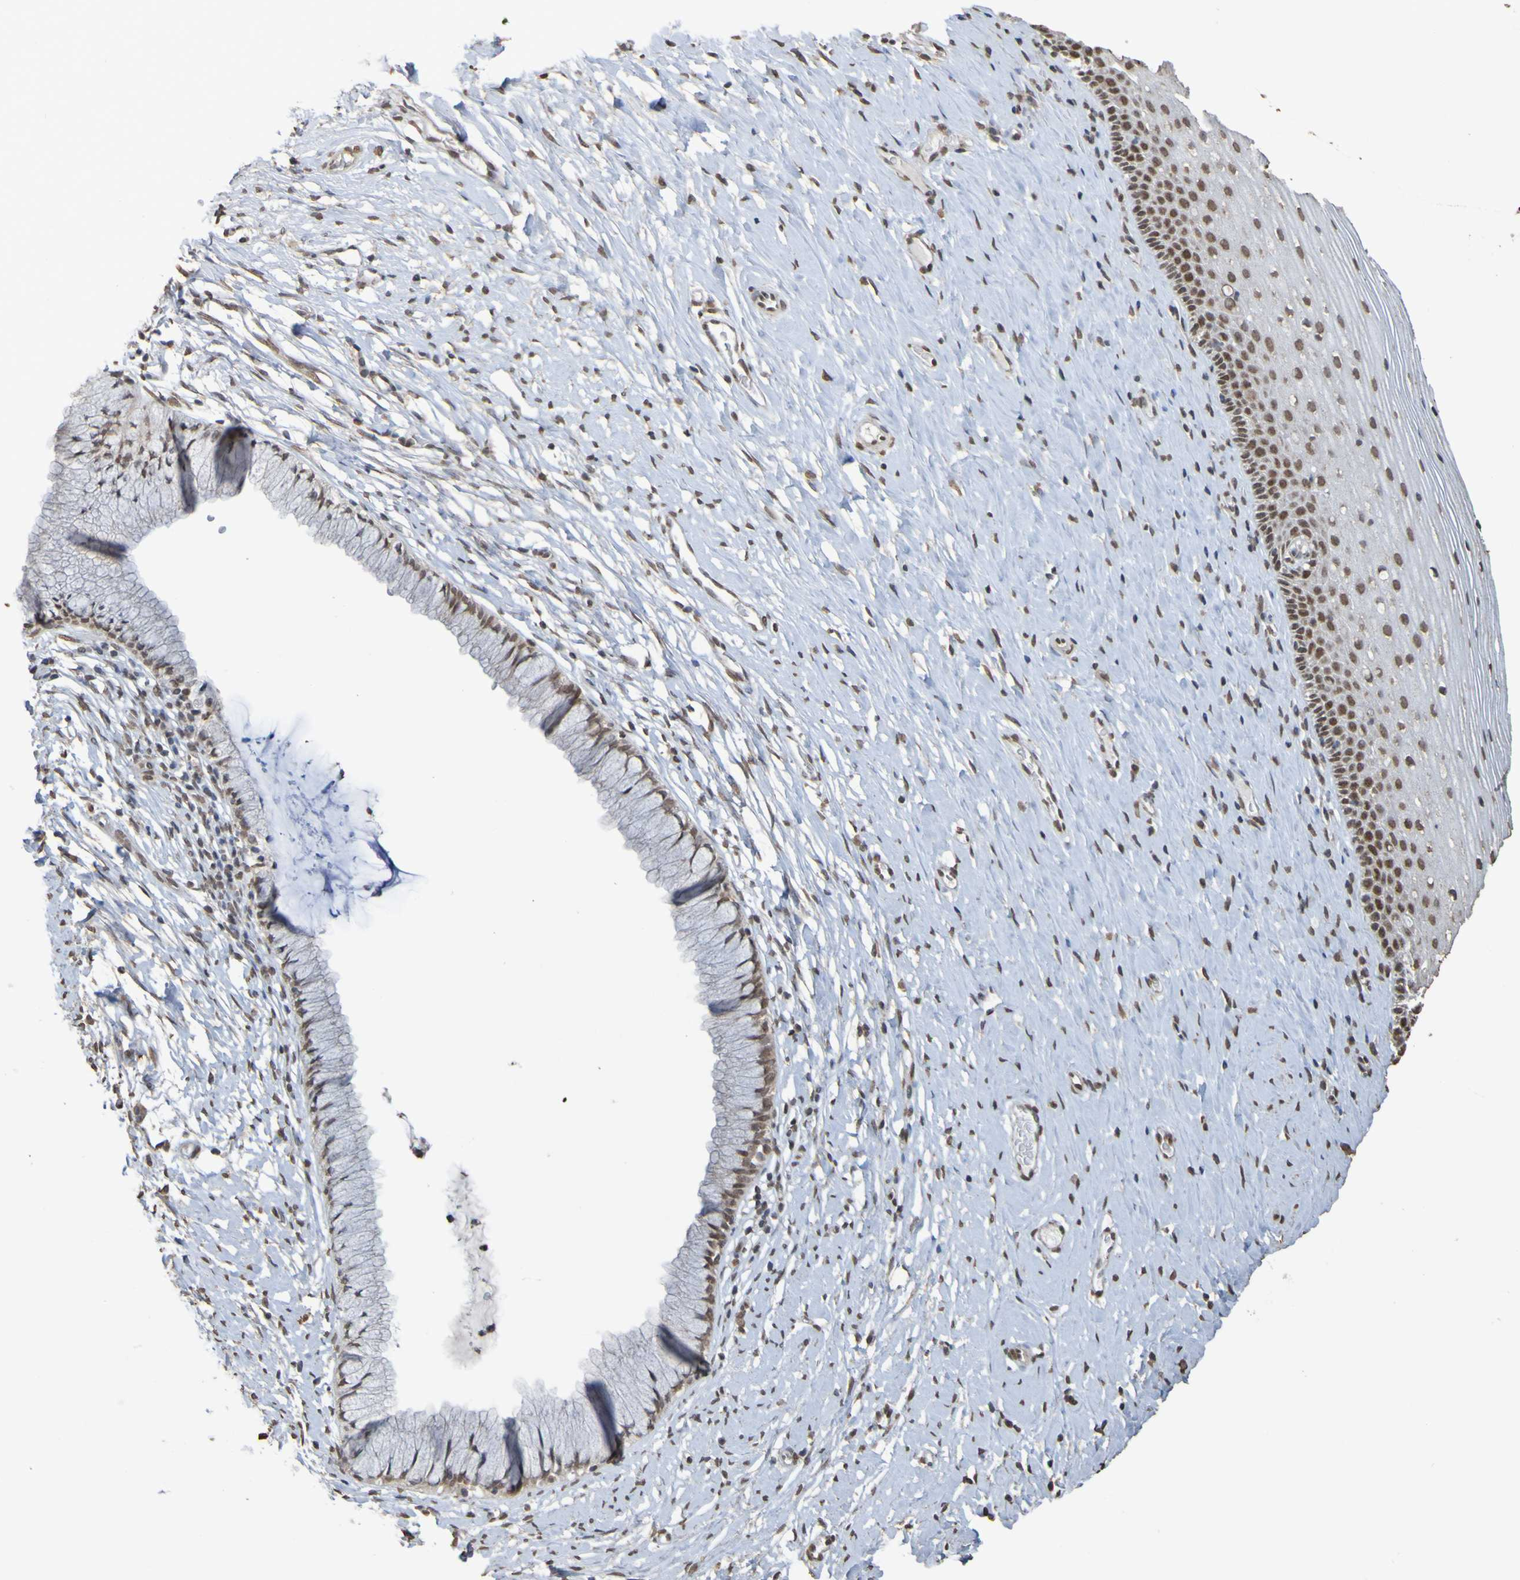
{"staining": {"intensity": "moderate", "quantity": ">75%", "location": "nuclear"}, "tissue": "cervix", "cell_type": "Glandular cells", "image_type": "normal", "snomed": [{"axis": "morphology", "description": "Normal tissue, NOS"}, {"axis": "topography", "description": "Cervix"}], "caption": "Immunohistochemical staining of unremarkable cervix displays >75% levels of moderate nuclear protein positivity in approximately >75% of glandular cells.", "gene": "ALKBH2", "patient": {"sex": "female", "age": 39}}